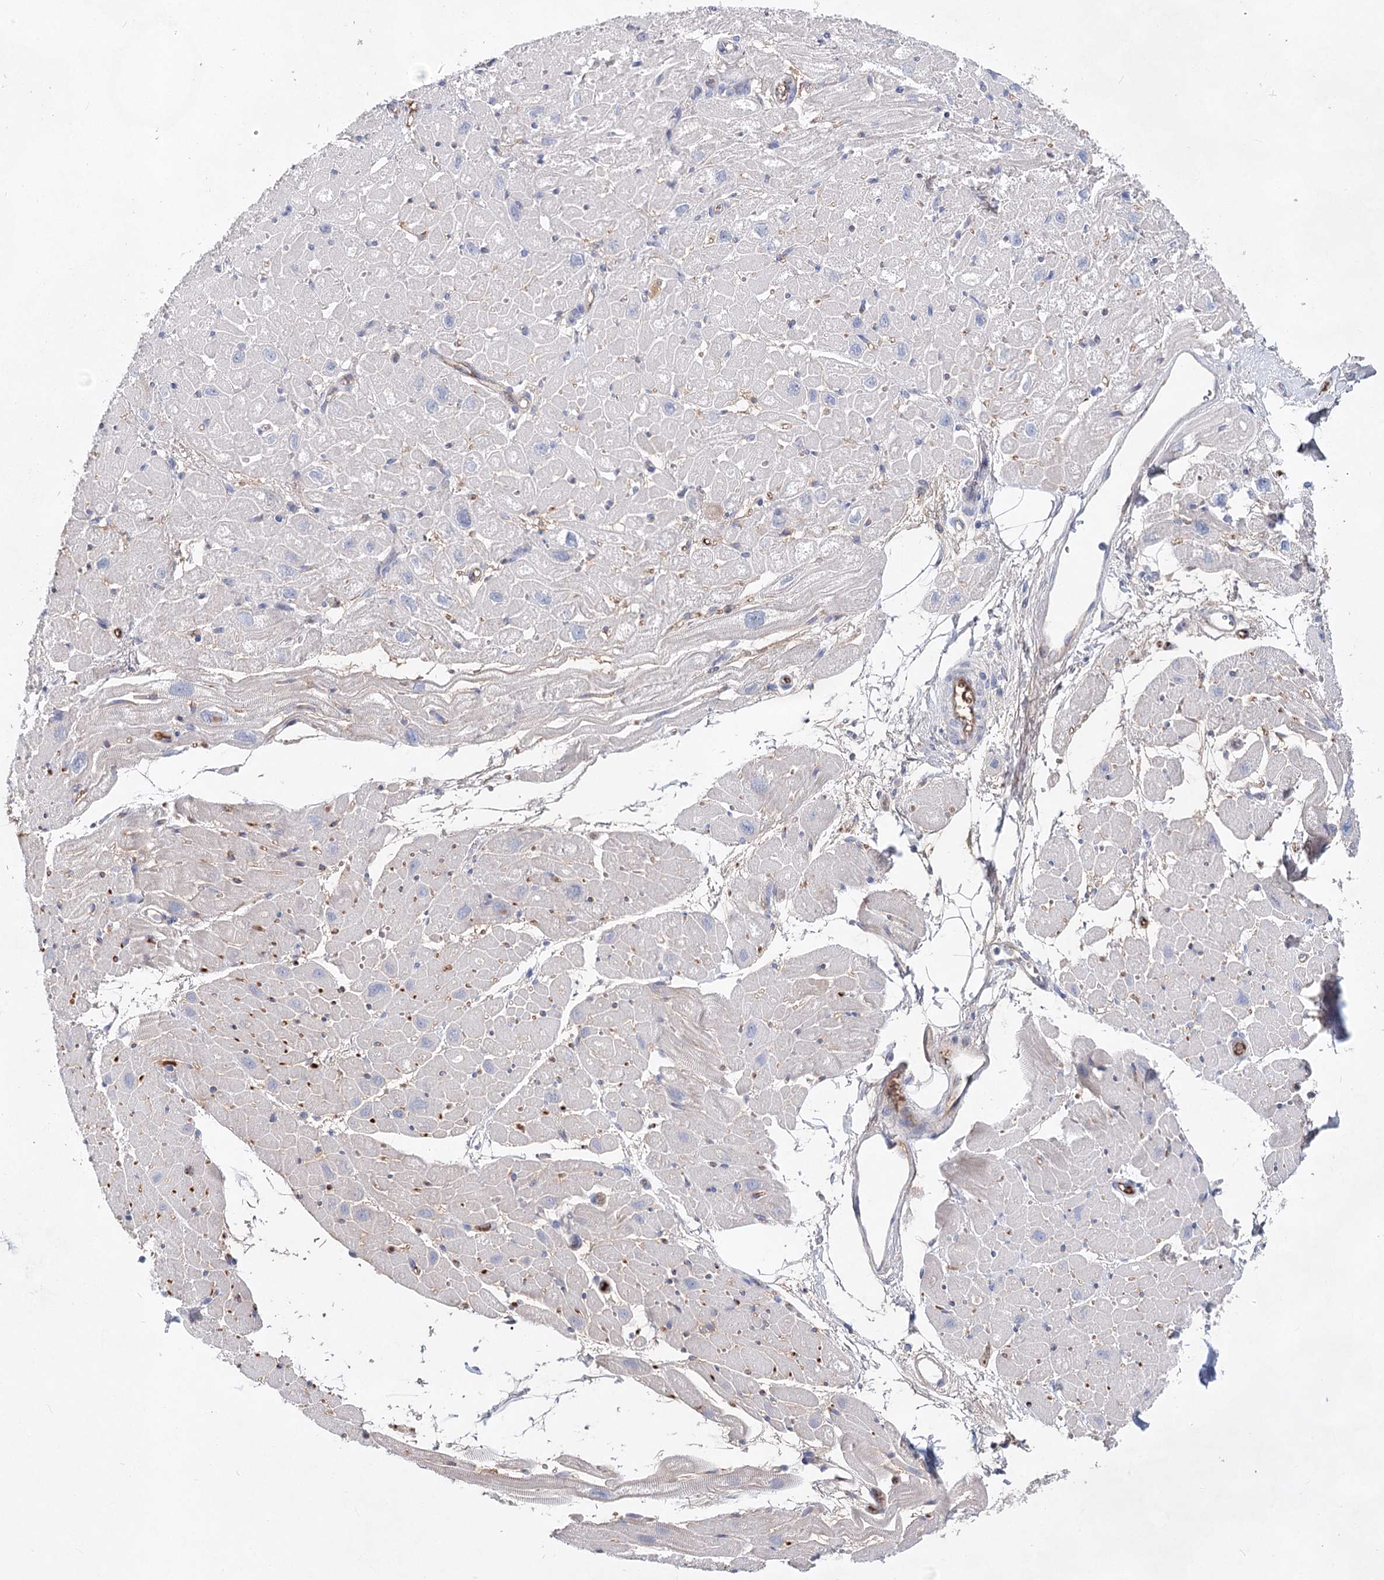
{"staining": {"intensity": "moderate", "quantity": "<25%", "location": "cytoplasmic/membranous"}, "tissue": "heart muscle", "cell_type": "Cardiomyocytes", "image_type": "normal", "snomed": [{"axis": "morphology", "description": "Normal tissue, NOS"}, {"axis": "topography", "description": "Heart"}], "caption": "Cardiomyocytes exhibit low levels of moderate cytoplasmic/membranous expression in approximately <25% of cells in unremarkable human heart muscle. (Brightfield microscopy of DAB IHC at high magnification).", "gene": "TASOR2", "patient": {"sex": "male", "age": 50}}